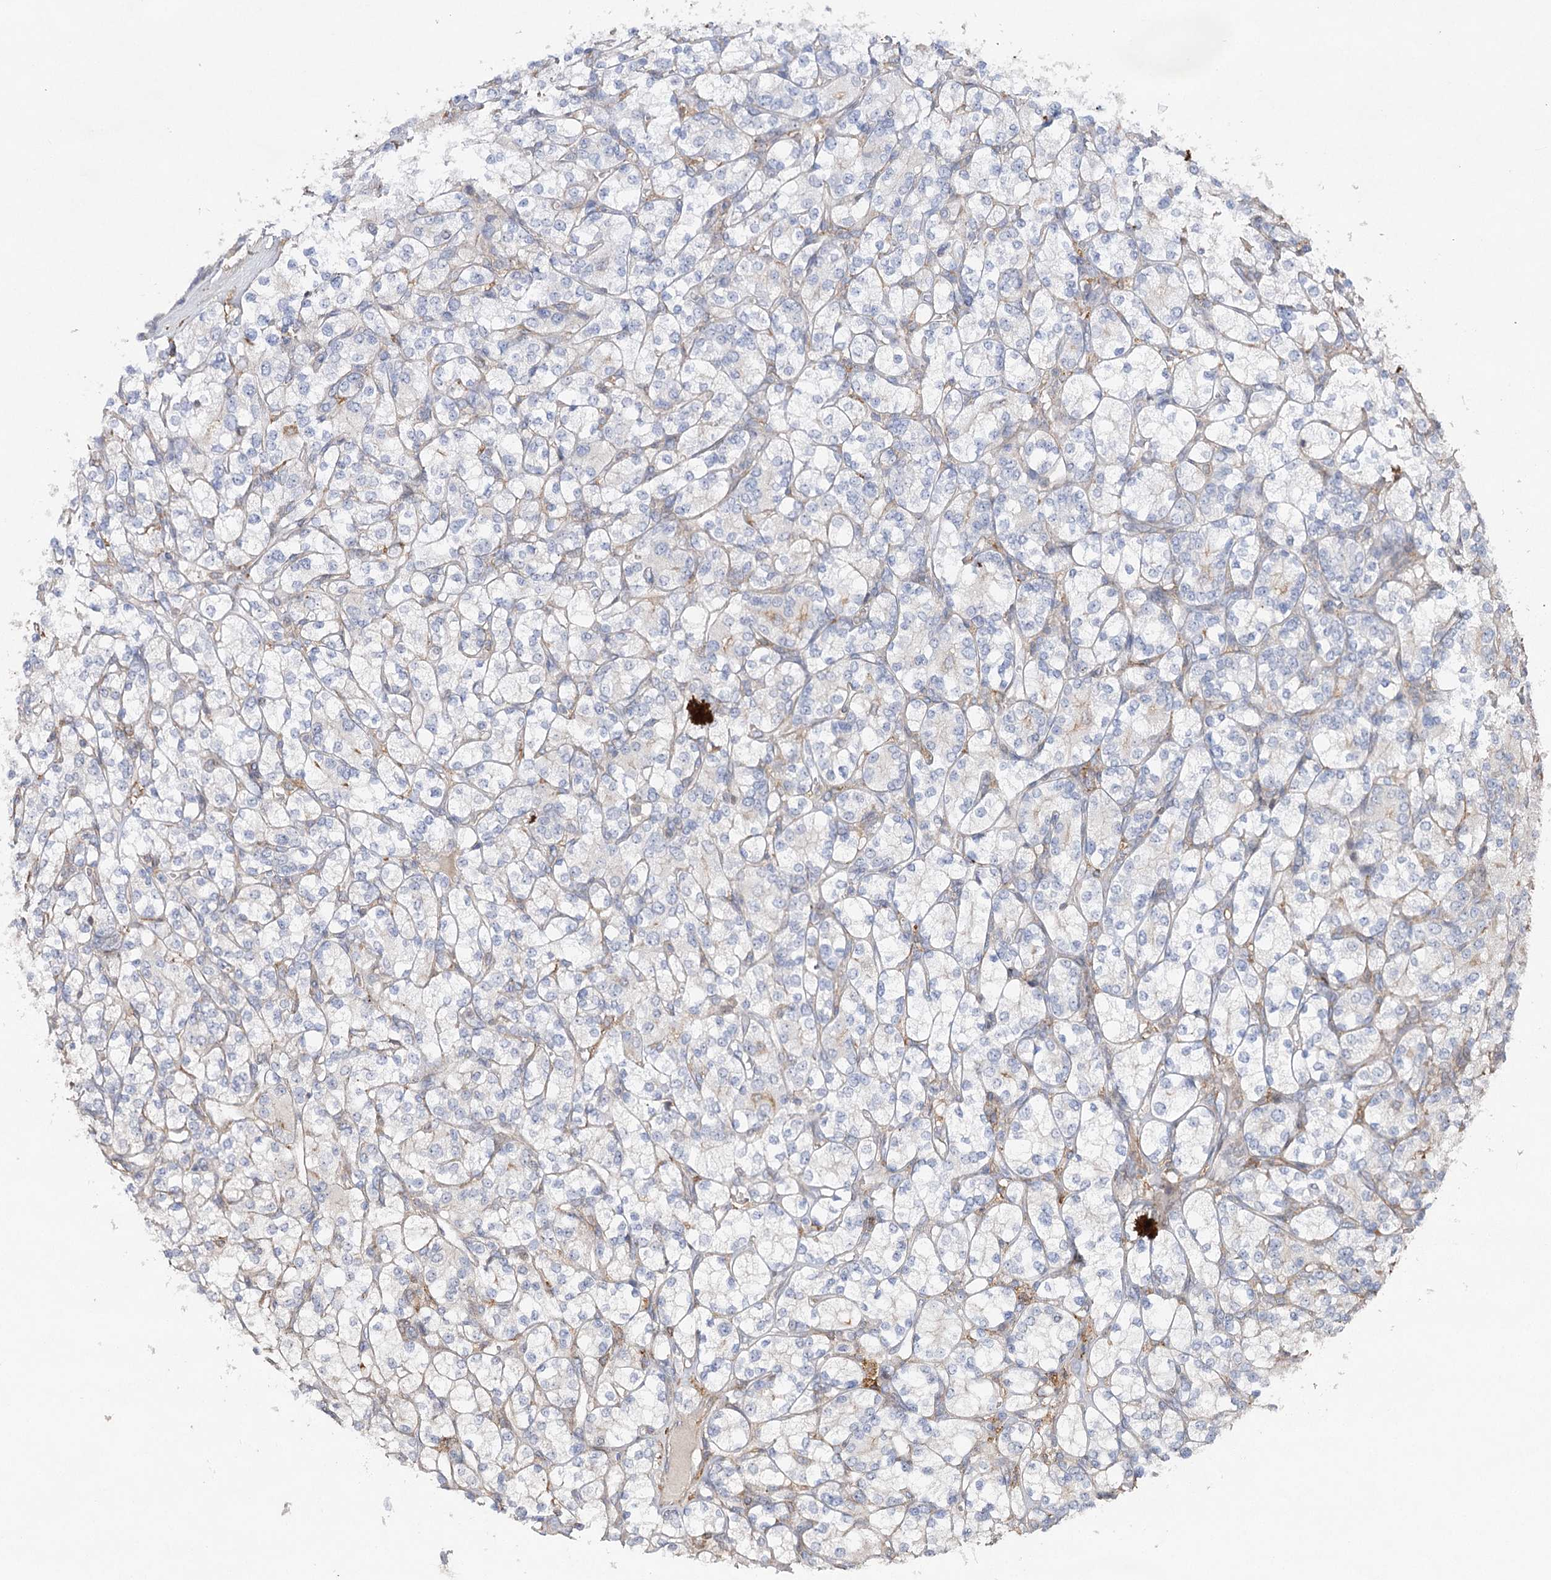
{"staining": {"intensity": "negative", "quantity": "none", "location": "none"}, "tissue": "renal cancer", "cell_type": "Tumor cells", "image_type": "cancer", "snomed": [{"axis": "morphology", "description": "Adenocarcinoma, NOS"}, {"axis": "topography", "description": "Kidney"}], "caption": "Tumor cells are negative for protein expression in human renal adenocarcinoma.", "gene": "OBSL1", "patient": {"sex": "male", "age": 77}}